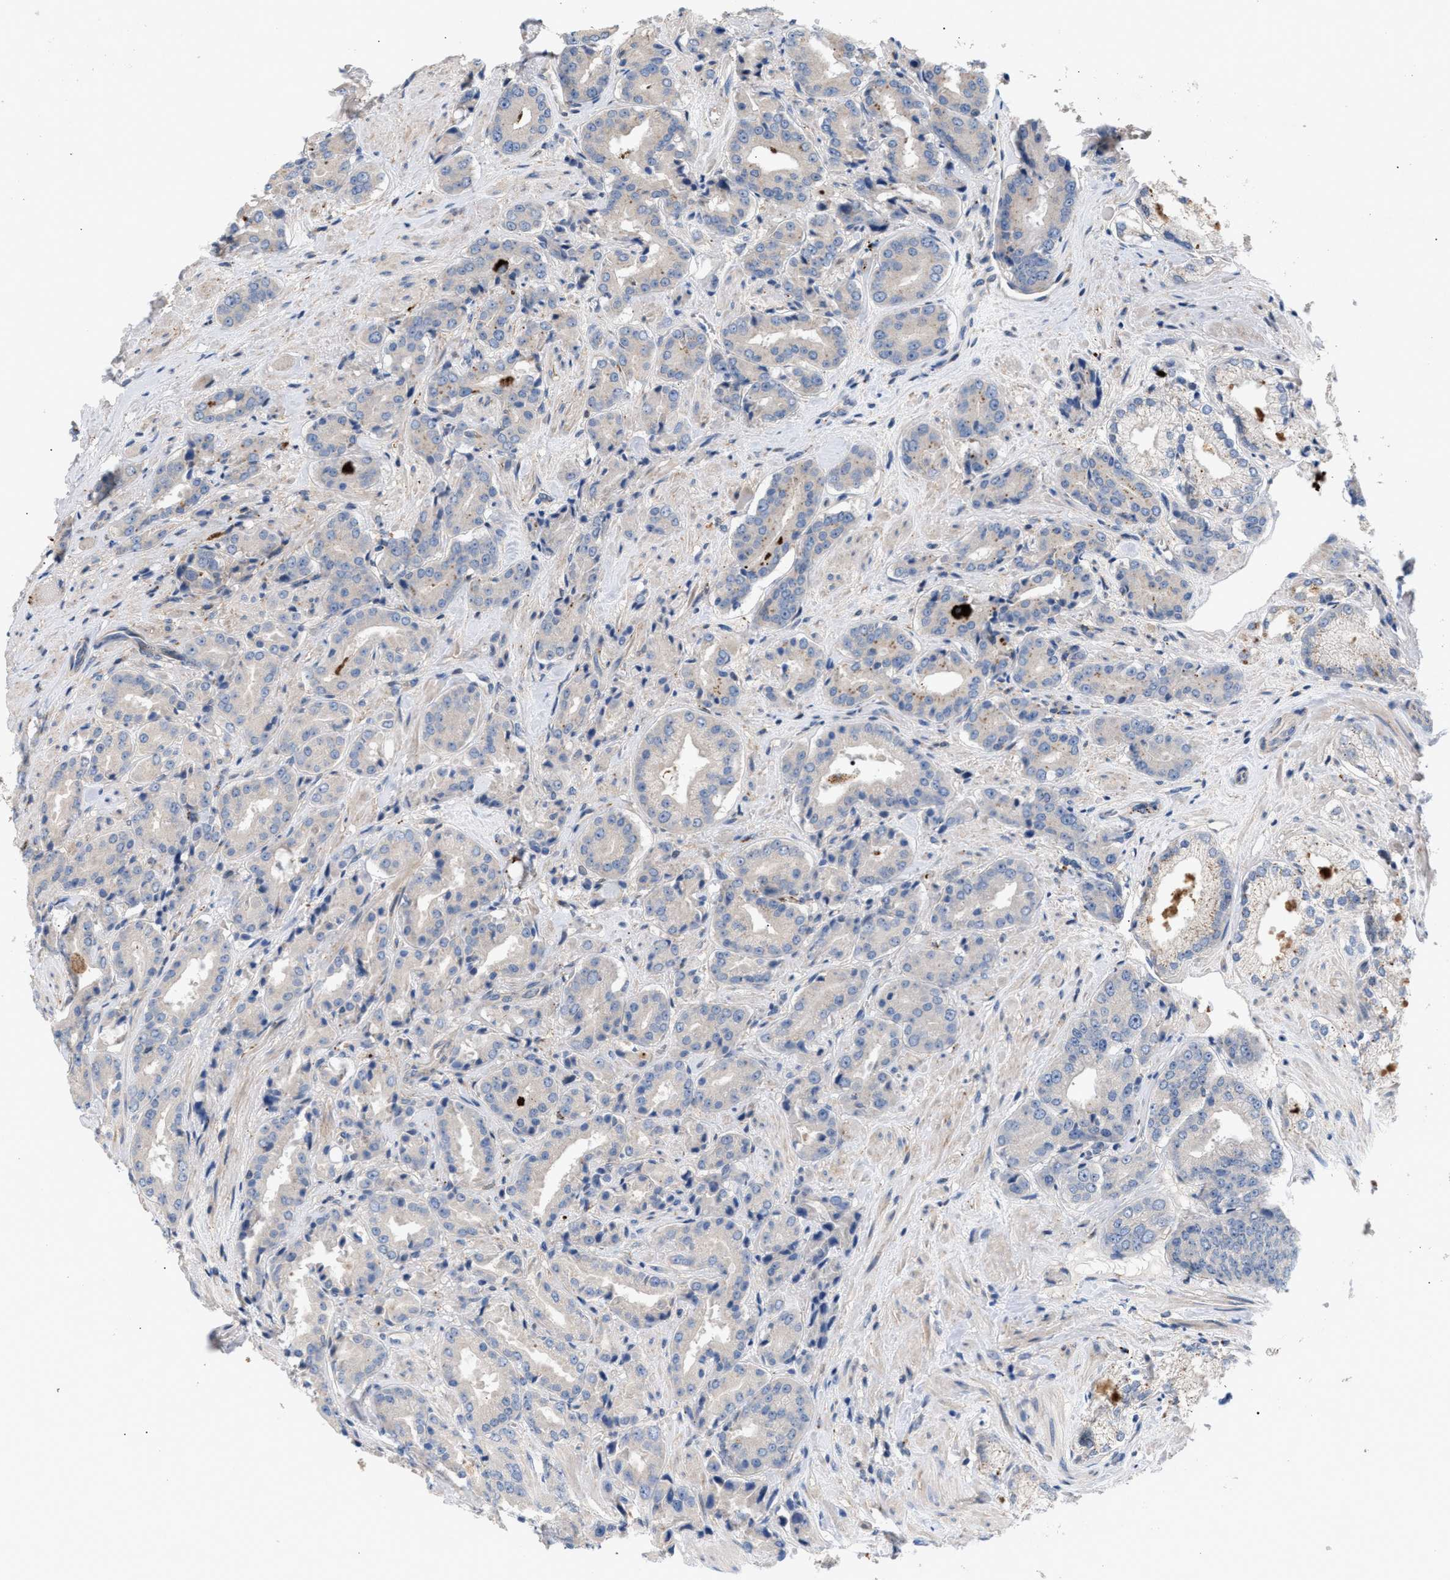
{"staining": {"intensity": "negative", "quantity": "none", "location": "none"}, "tissue": "prostate cancer", "cell_type": "Tumor cells", "image_type": "cancer", "snomed": [{"axis": "morphology", "description": "Adenocarcinoma, High grade"}, {"axis": "topography", "description": "Prostate"}], "caption": "Tumor cells are negative for protein expression in human prostate cancer.", "gene": "MBTD1", "patient": {"sex": "male", "age": 71}}